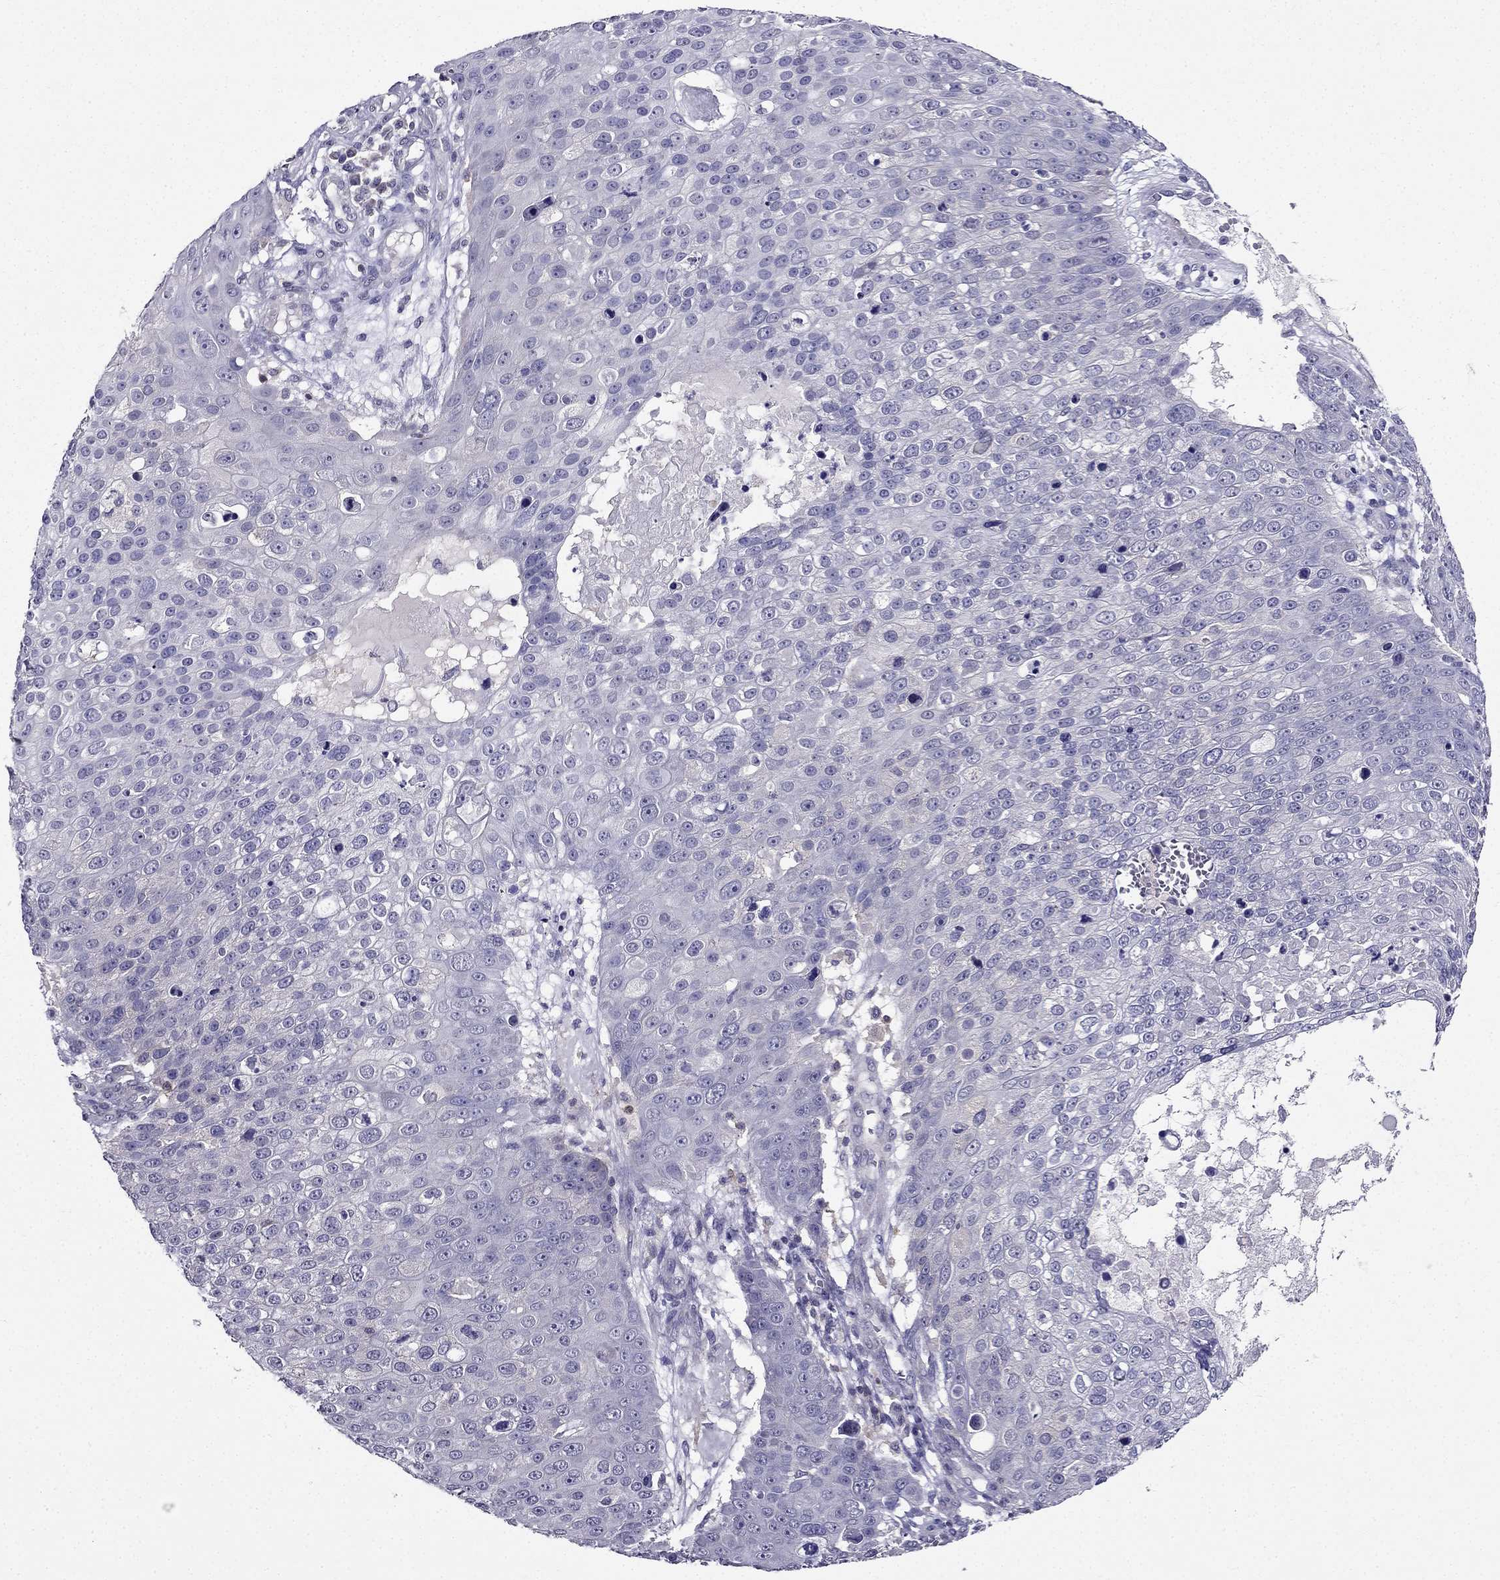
{"staining": {"intensity": "negative", "quantity": "none", "location": "none"}, "tissue": "skin cancer", "cell_type": "Tumor cells", "image_type": "cancer", "snomed": [{"axis": "morphology", "description": "Squamous cell carcinoma, NOS"}, {"axis": "topography", "description": "Skin"}], "caption": "Tumor cells are negative for brown protein staining in skin cancer.", "gene": "AAK1", "patient": {"sex": "male", "age": 71}}